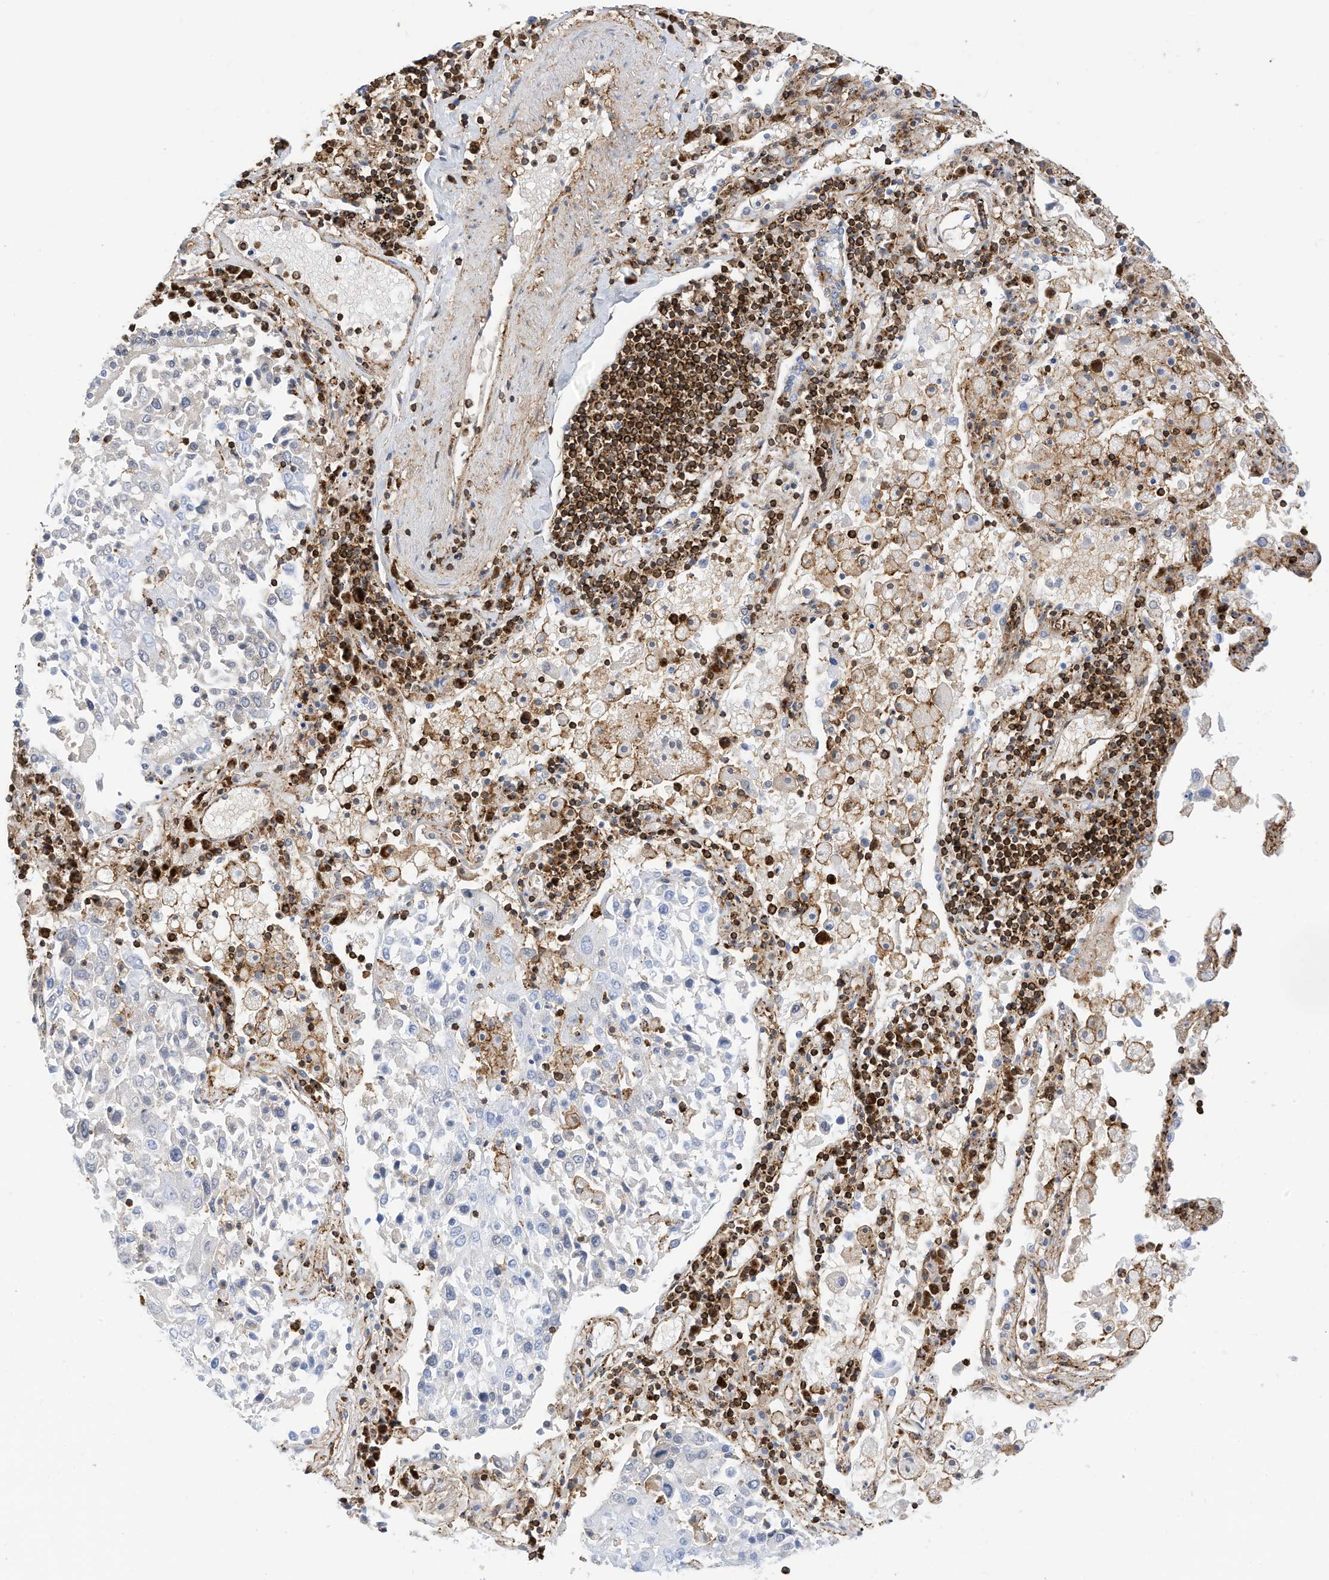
{"staining": {"intensity": "negative", "quantity": "none", "location": "none"}, "tissue": "lung cancer", "cell_type": "Tumor cells", "image_type": "cancer", "snomed": [{"axis": "morphology", "description": "Squamous cell carcinoma, NOS"}, {"axis": "topography", "description": "Lung"}], "caption": "Human lung cancer (squamous cell carcinoma) stained for a protein using immunohistochemistry demonstrates no expression in tumor cells.", "gene": "TXNDC9", "patient": {"sex": "male", "age": 65}}